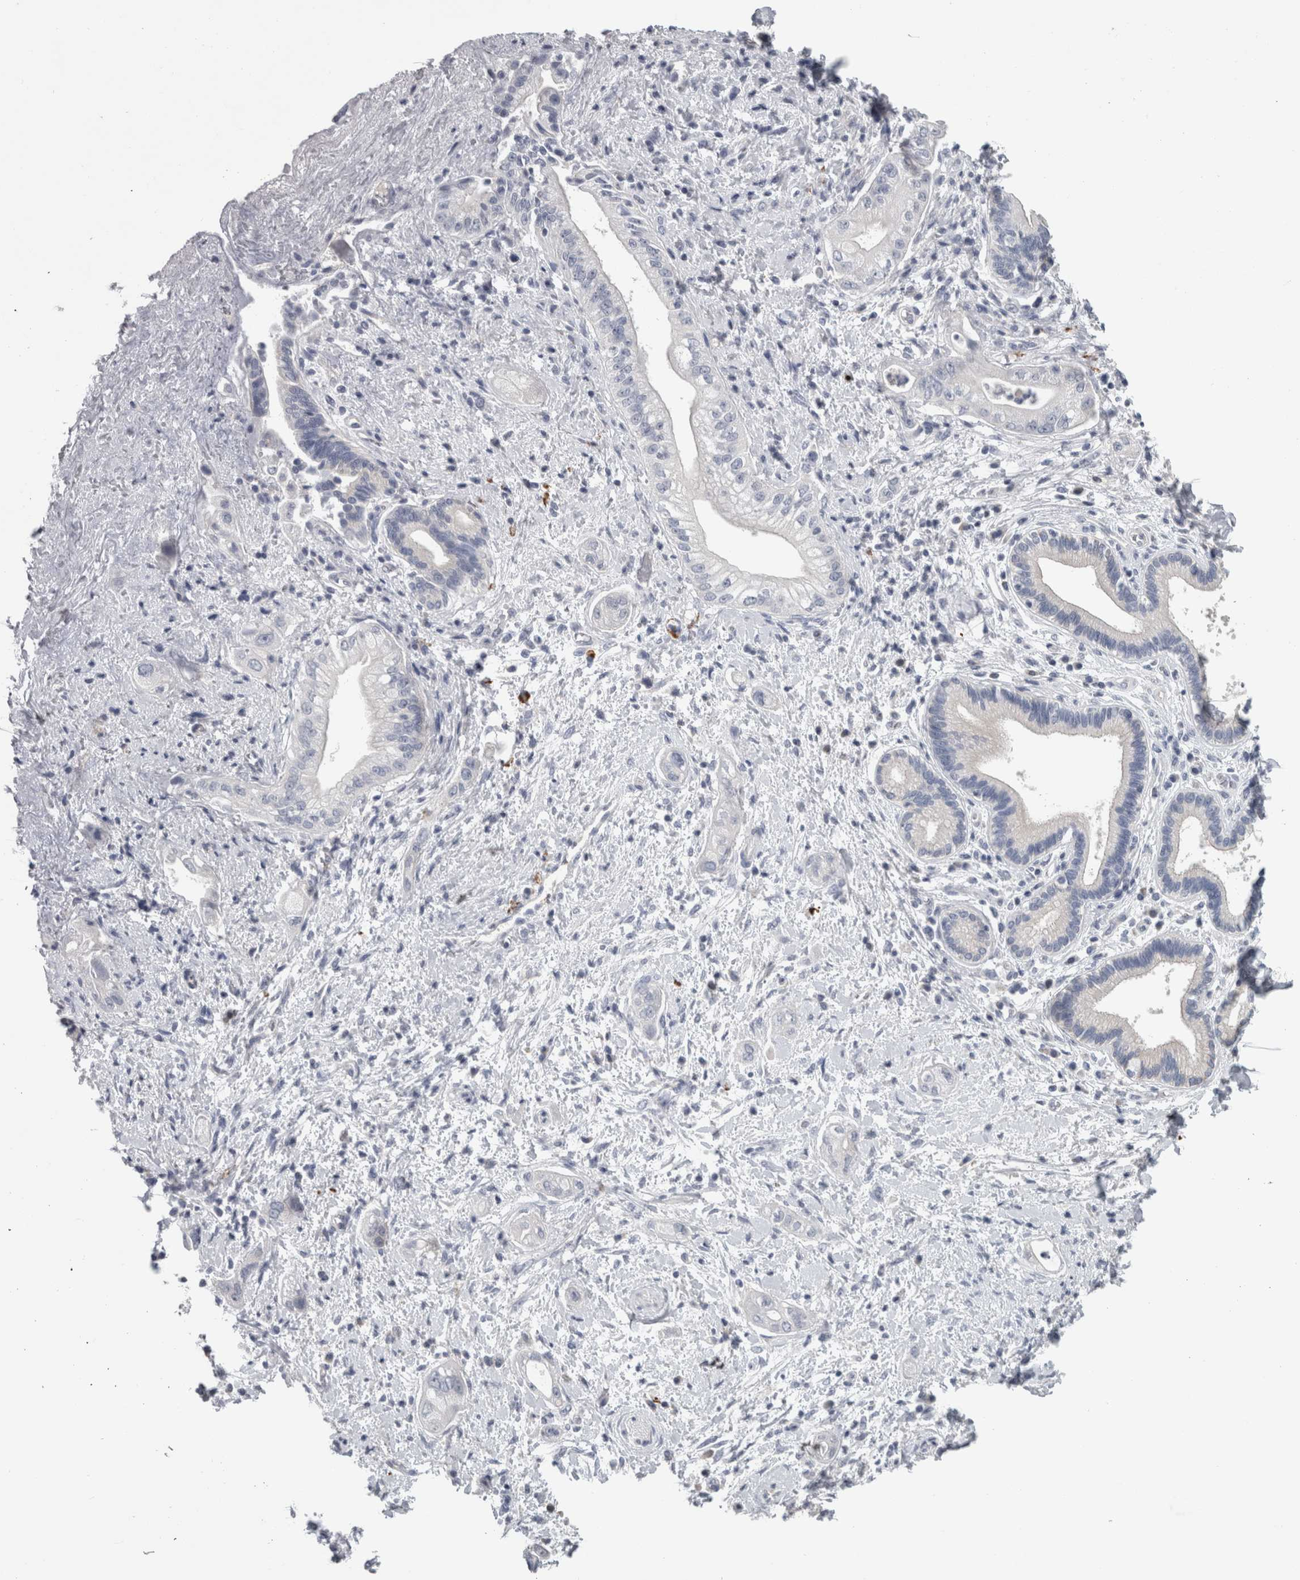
{"staining": {"intensity": "negative", "quantity": "none", "location": "none"}, "tissue": "pancreatic cancer", "cell_type": "Tumor cells", "image_type": "cancer", "snomed": [{"axis": "morphology", "description": "Adenocarcinoma, NOS"}, {"axis": "topography", "description": "Pancreas"}], "caption": "Micrograph shows no protein staining in tumor cells of pancreatic cancer (adenocarcinoma) tissue.", "gene": "TCAP", "patient": {"sex": "male", "age": 58}}